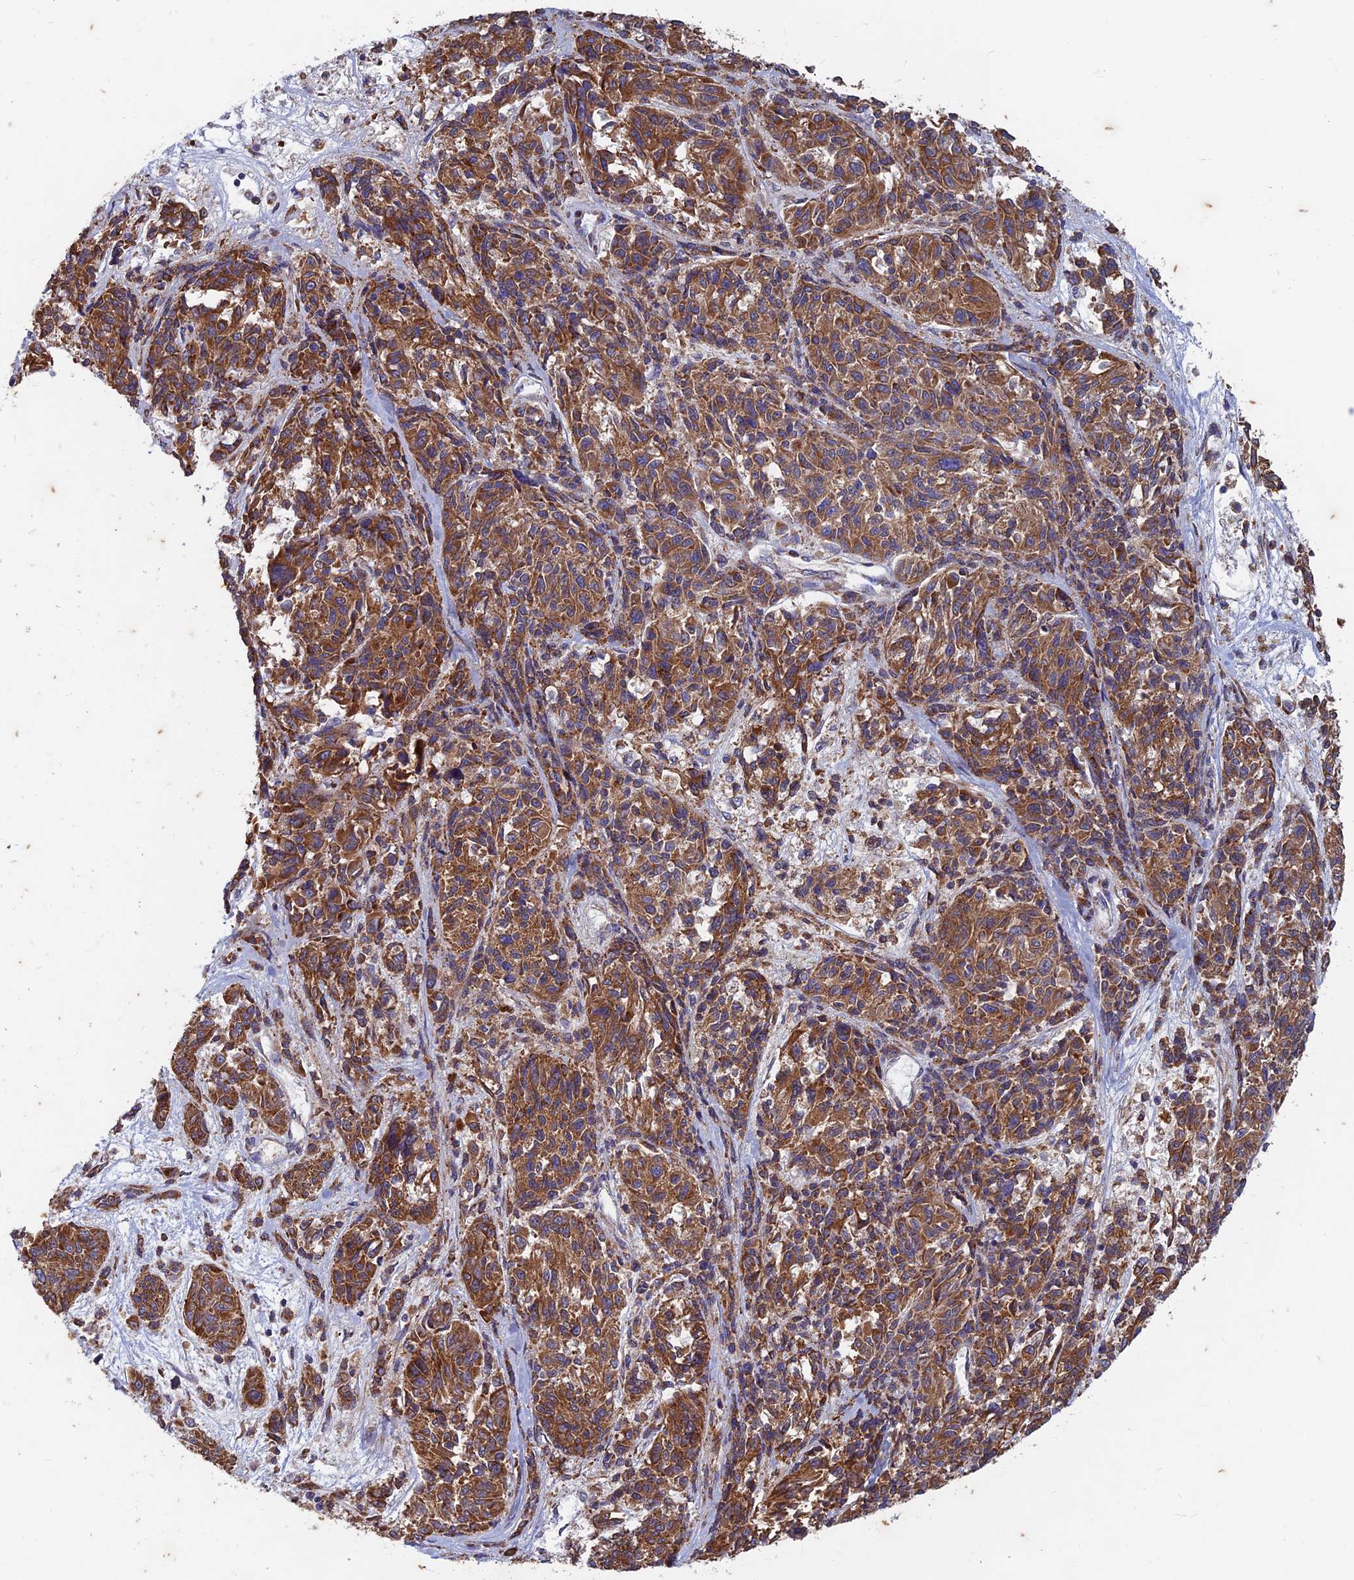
{"staining": {"intensity": "moderate", "quantity": ">75%", "location": "cytoplasmic/membranous"}, "tissue": "melanoma", "cell_type": "Tumor cells", "image_type": "cancer", "snomed": [{"axis": "morphology", "description": "Malignant melanoma, NOS"}, {"axis": "topography", "description": "Skin"}], "caption": "Moderate cytoplasmic/membranous protein positivity is present in about >75% of tumor cells in melanoma.", "gene": "AP4S1", "patient": {"sex": "male", "age": 53}}